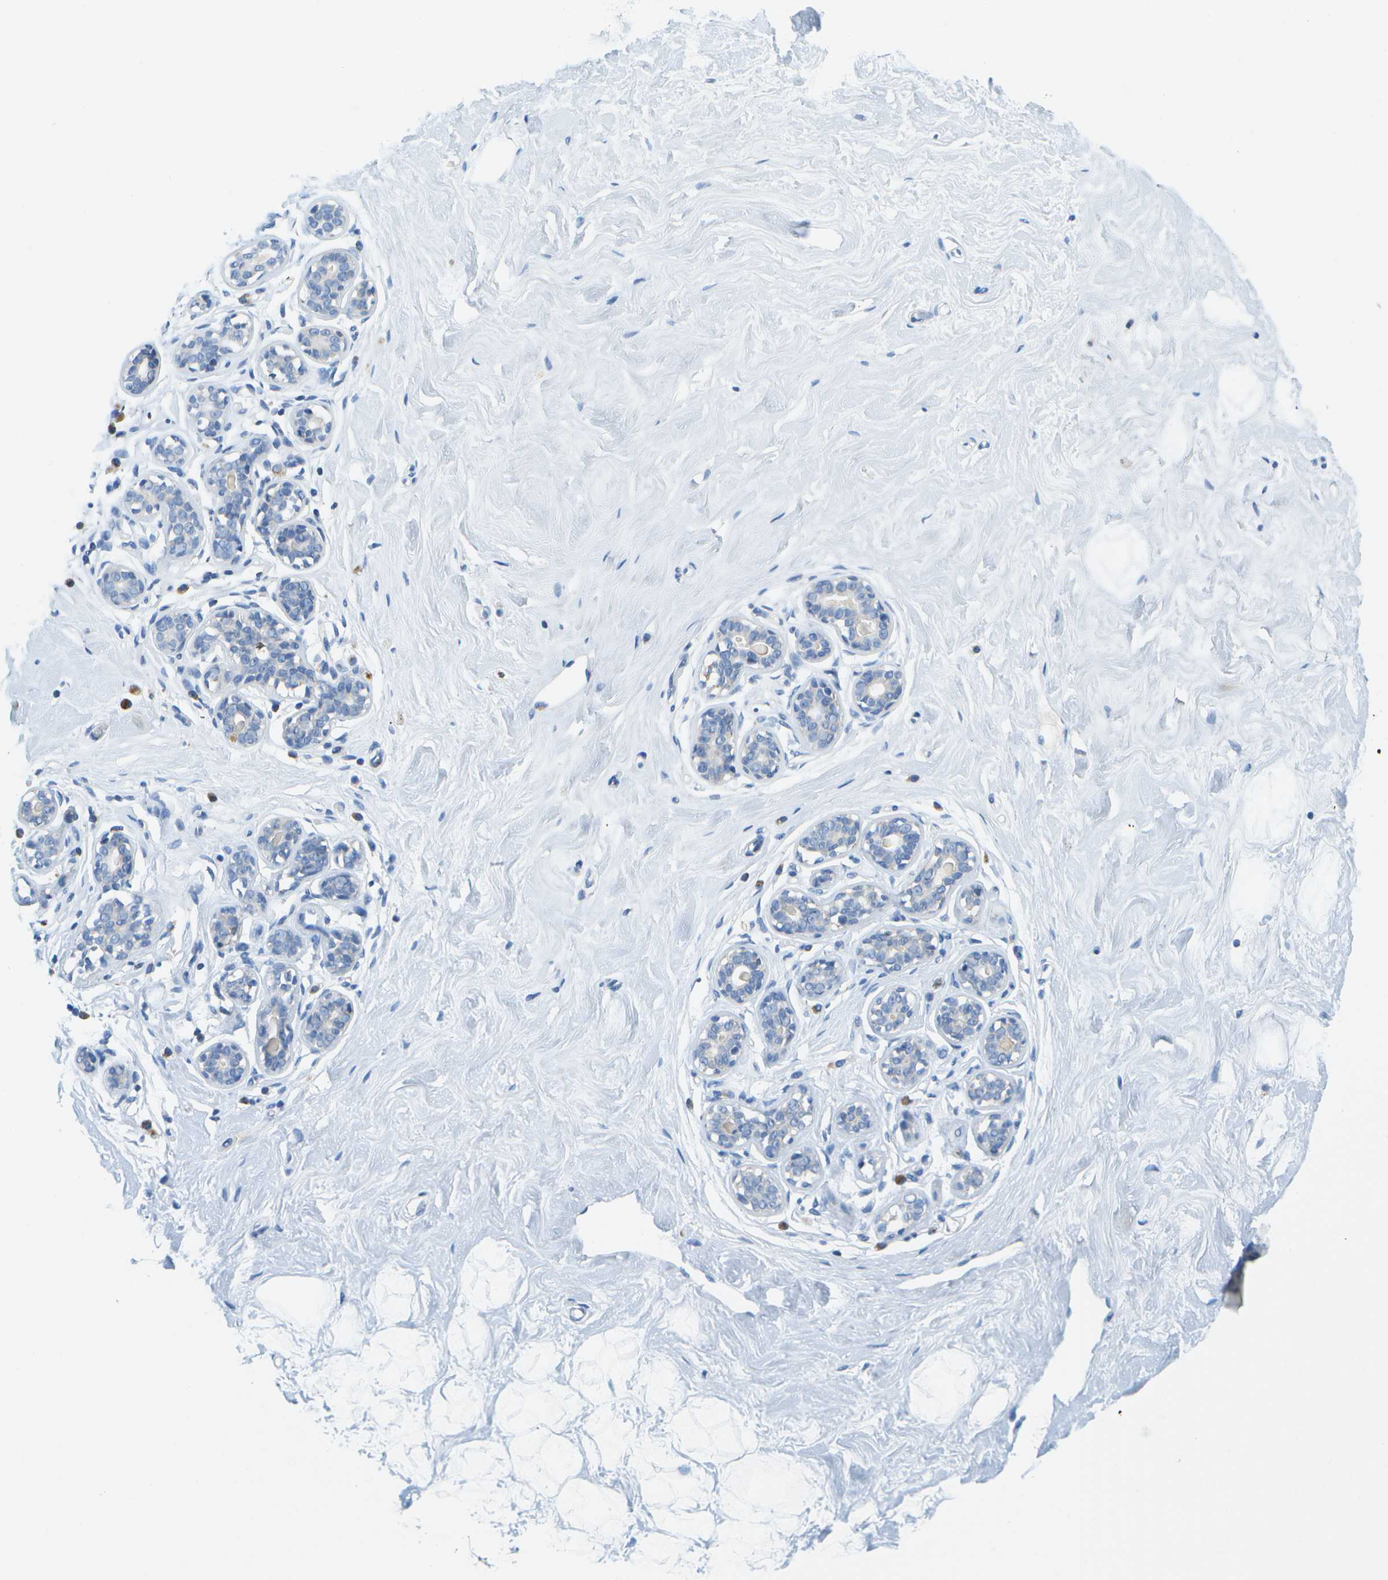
{"staining": {"intensity": "negative", "quantity": "none", "location": "none"}, "tissue": "breast", "cell_type": "Adipocytes", "image_type": "normal", "snomed": [{"axis": "morphology", "description": "Normal tissue, NOS"}, {"axis": "topography", "description": "Breast"}], "caption": "Micrograph shows no significant protein expression in adipocytes of unremarkable breast. The staining was performed using DAB (3,3'-diaminobenzidine) to visualize the protein expression in brown, while the nuclei were stained in blue with hematoxylin (Magnification: 20x).", "gene": "PTGIS", "patient": {"sex": "female", "age": 23}}